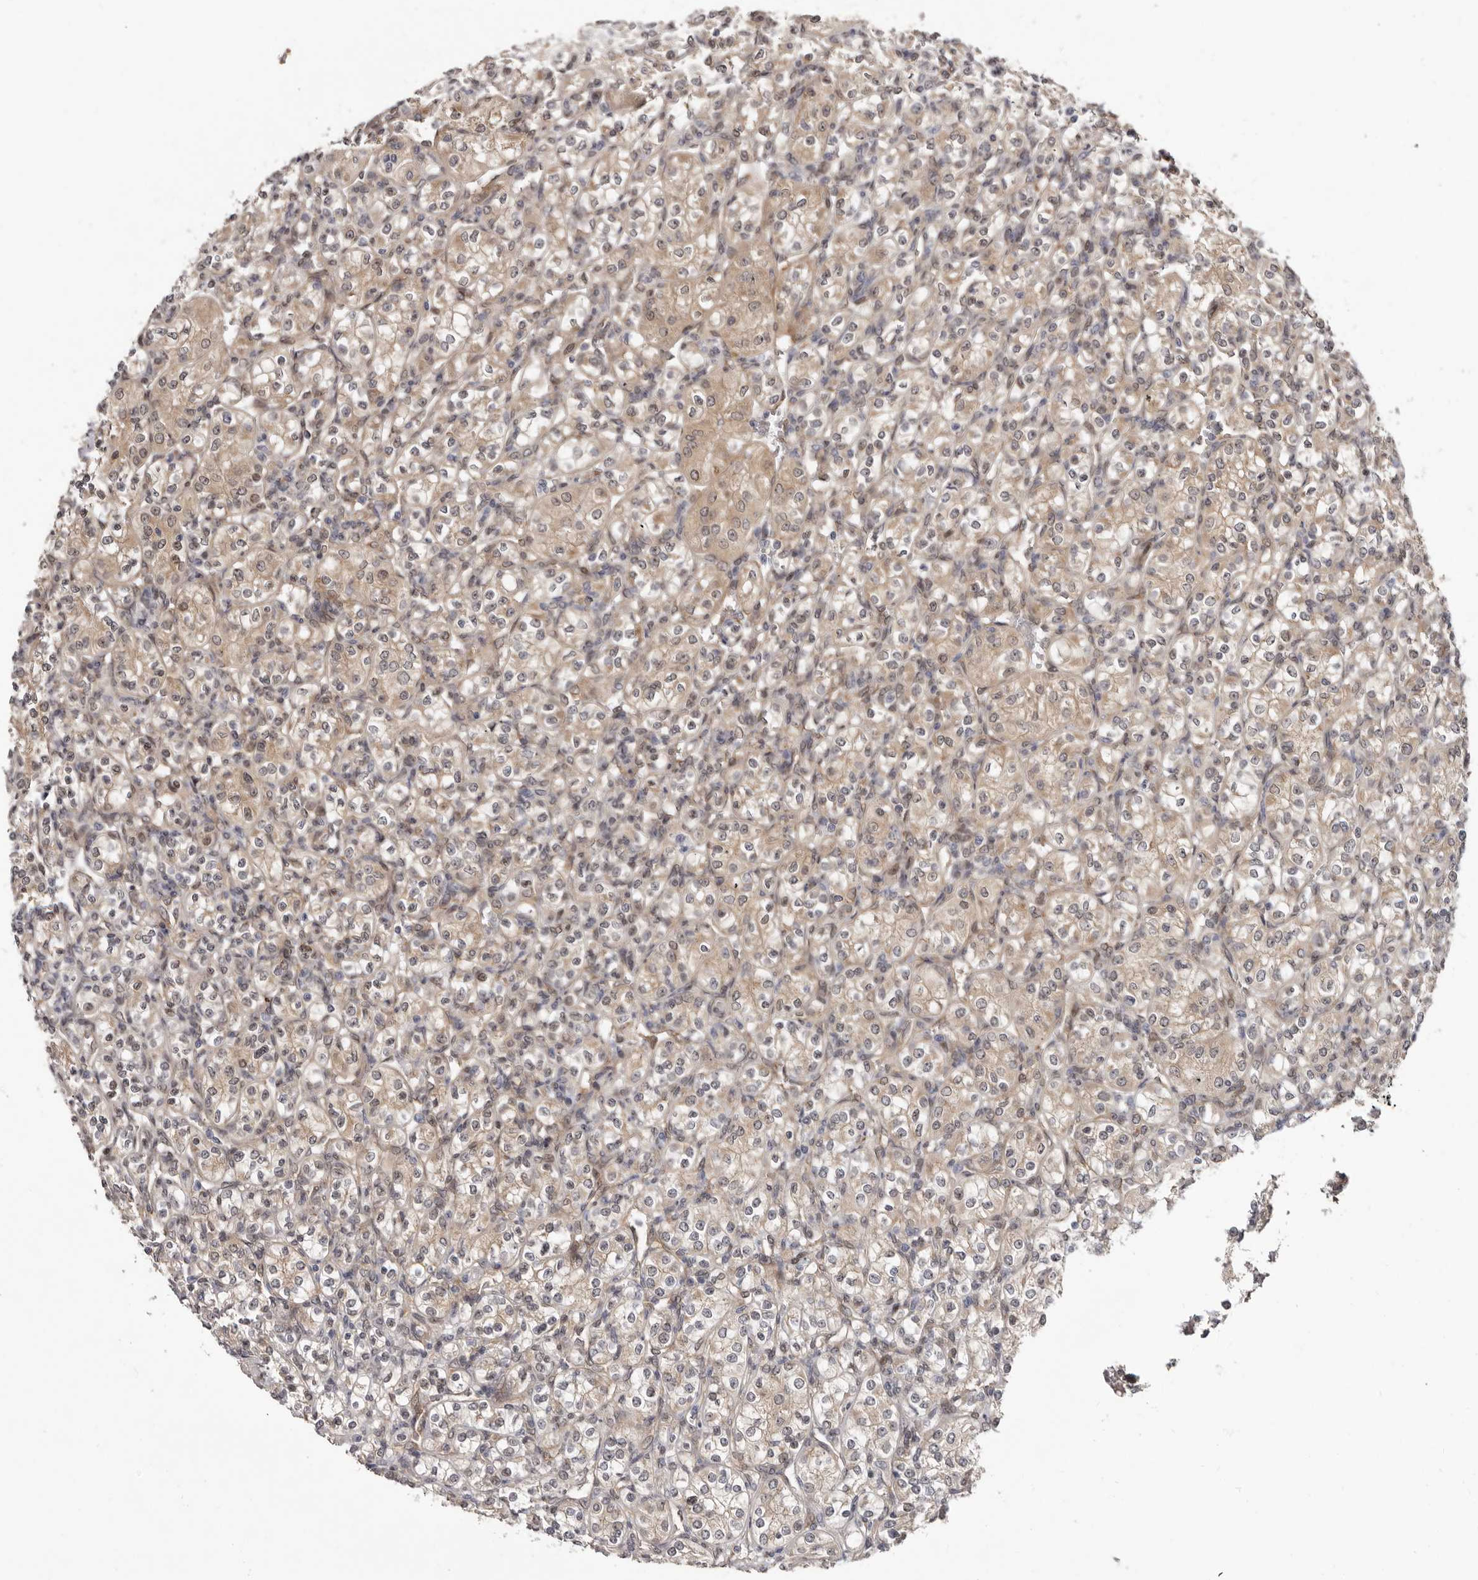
{"staining": {"intensity": "weak", "quantity": ">75%", "location": "cytoplasmic/membranous"}, "tissue": "renal cancer", "cell_type": "Tumor cells", "image_type": "cancer", "snomed": [{"axis": "morphology", "description": "Adenocarcinoma, NOS"}, {"axis": "topography", "description": "Kidney"}], "caption": "This photomicrograph reveals IHC staining of renal adenocarcinoma, with low weak cytoplasmic/membranous positivity in approximately >75% of tumor cells.", "gene": "SBDS", "patient": {"sex": "male", "age": 77}}